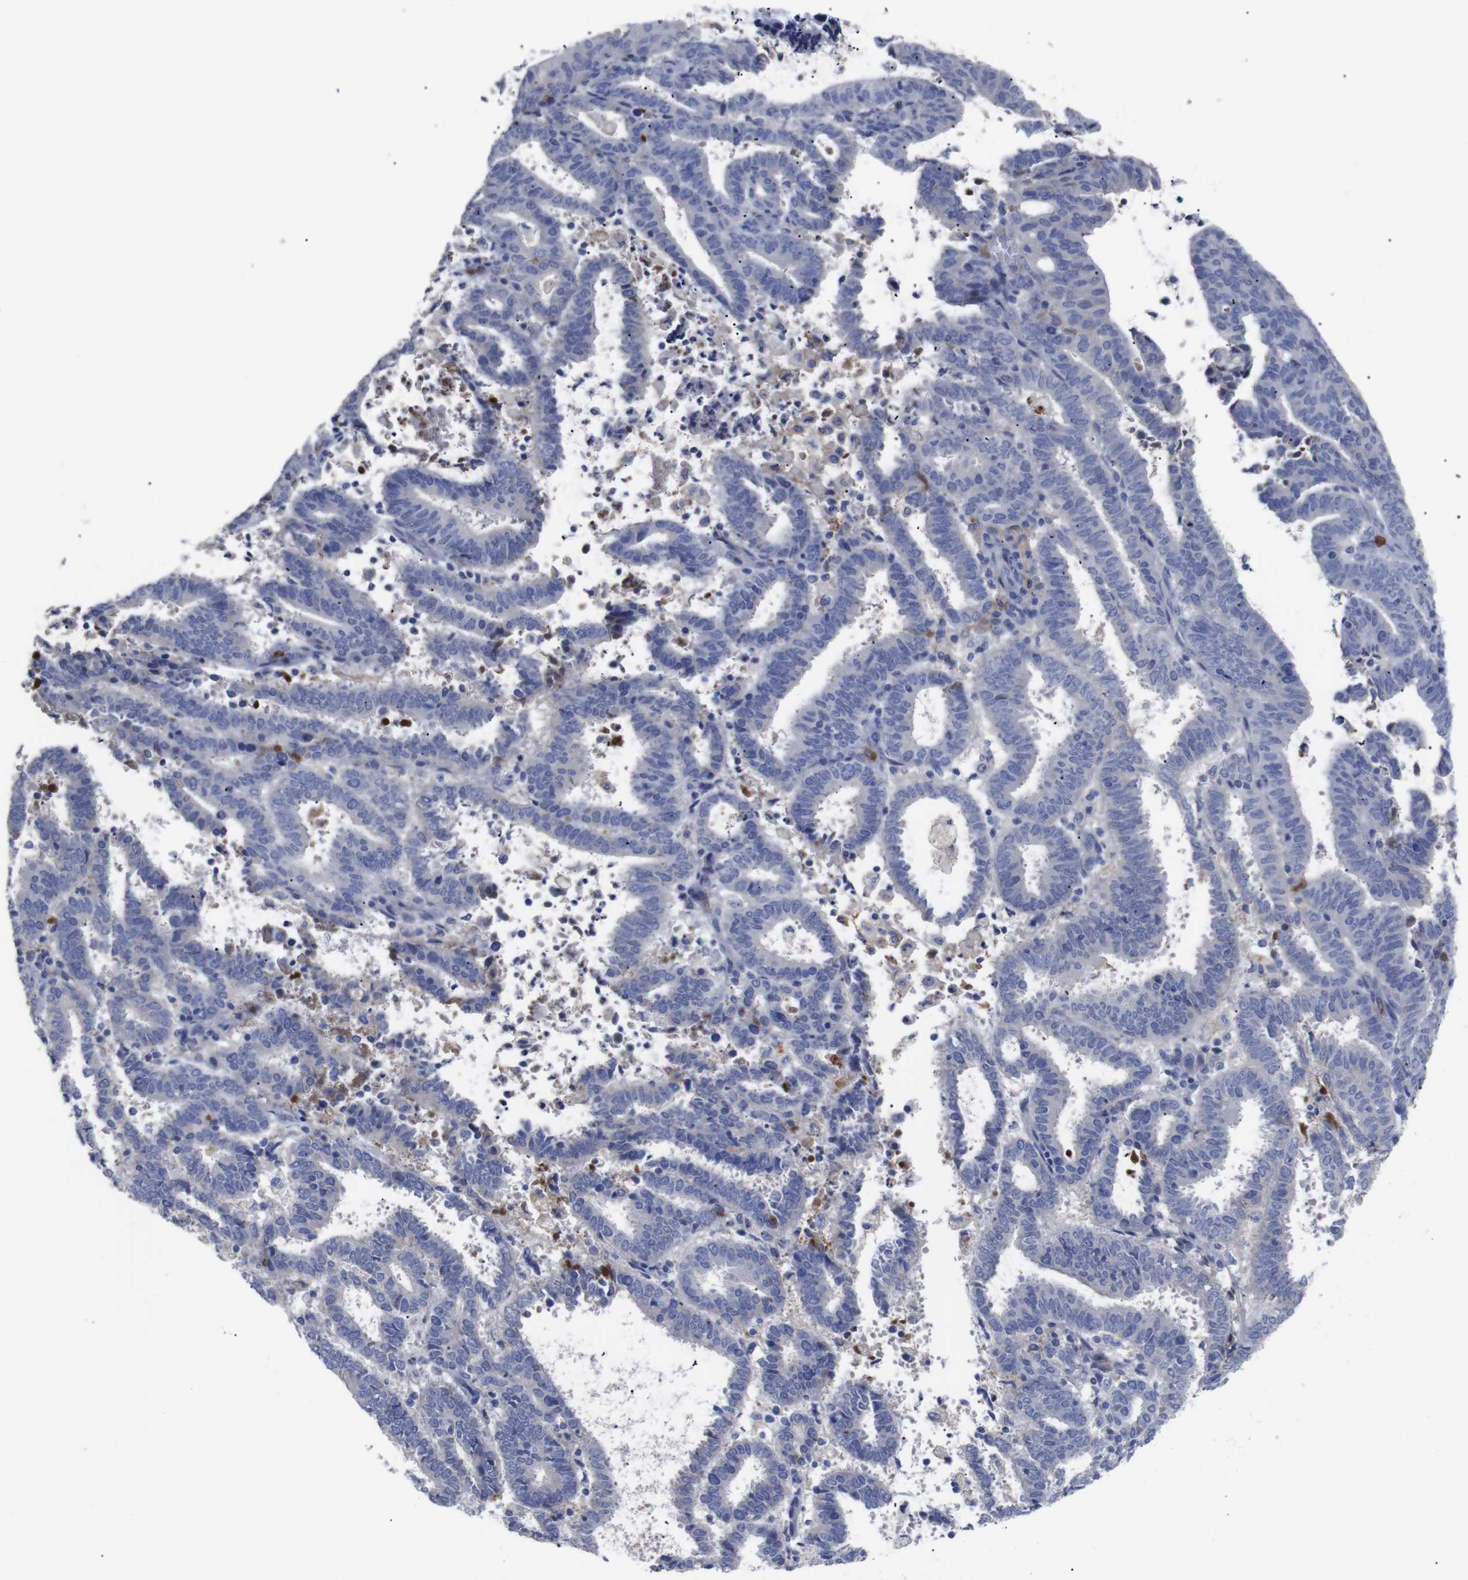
{"staining": {"intensity": "negative", "quantity": "none", "location": "none"}, "tissue": "endometrial cancer", "cell_type": "Tumor cells", "image_type": "cancer", "snomed": [{"axis": "morphology", "description": "Adenocarcinoma, NOS"}, {"axis": "topography", "description": "Uterus"}], "caption": "Tumor cells show no significant expression in endometrial adenocarcinoma. (DAB (3,3'-diaminobenzidine) immunohistochemistry, high magnification).", "gene": "C5AR1", "patient": {"sex": "female", "age": 83}}